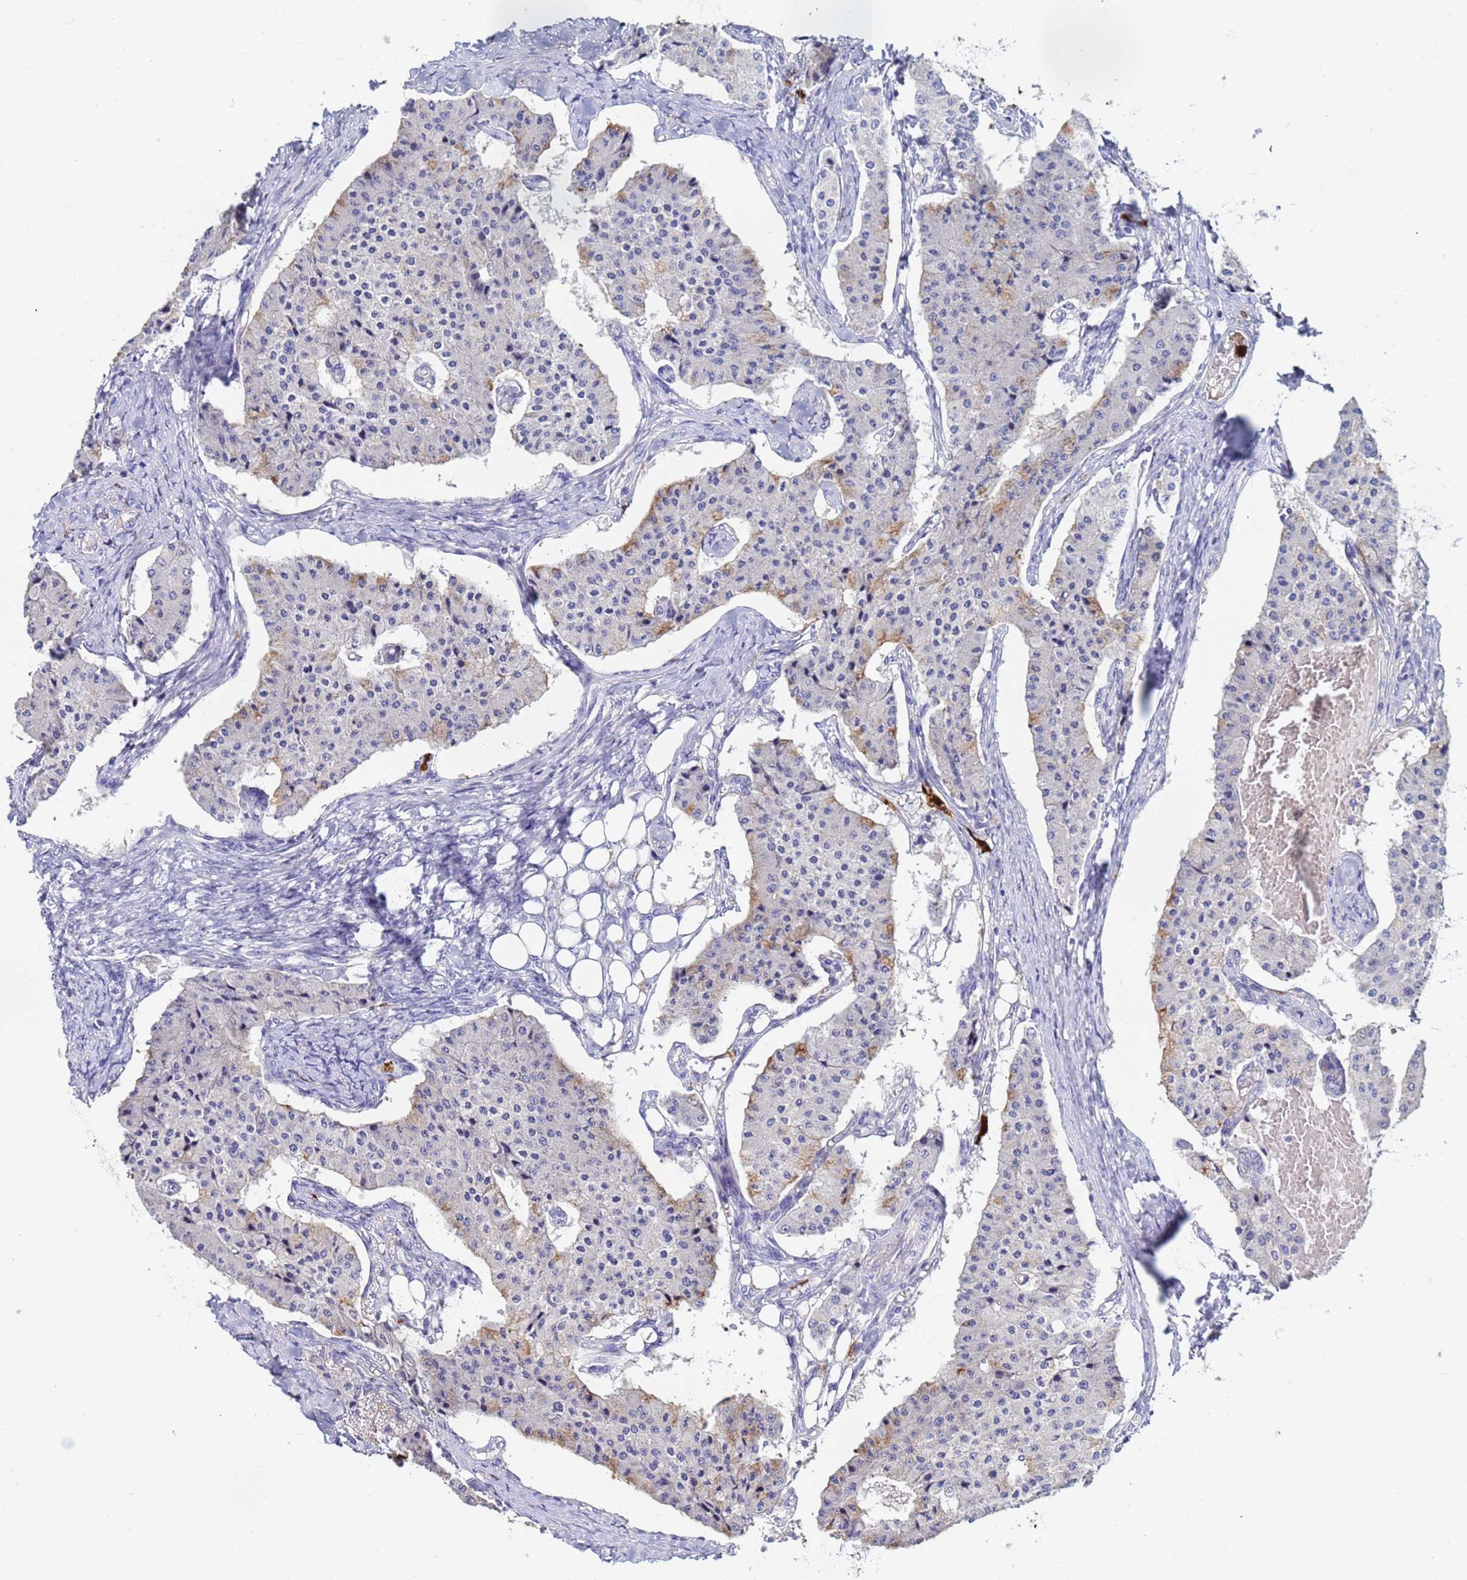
{"staining": {"intensity": "weak", "quantity": "<25%", "location": "cytoplasmic/membranous"}, "tissue": "carcinoid", "cell_type": "Tumor cells", "image_type": "cancer", "snomed": [{"axis": "morphology", "description": "Carcinoid, malignant, NOS"}, {"axis": "topography", "description": "Colon"}], "caption": "DAB (3,3'-diaminobenzidine) immunohistochemical staining of human carcinoid (malignant) exhibits no significant expression in tumor cells.", "gene": "TUBAL3", "patient": {"sex": "female", "age": 52}}